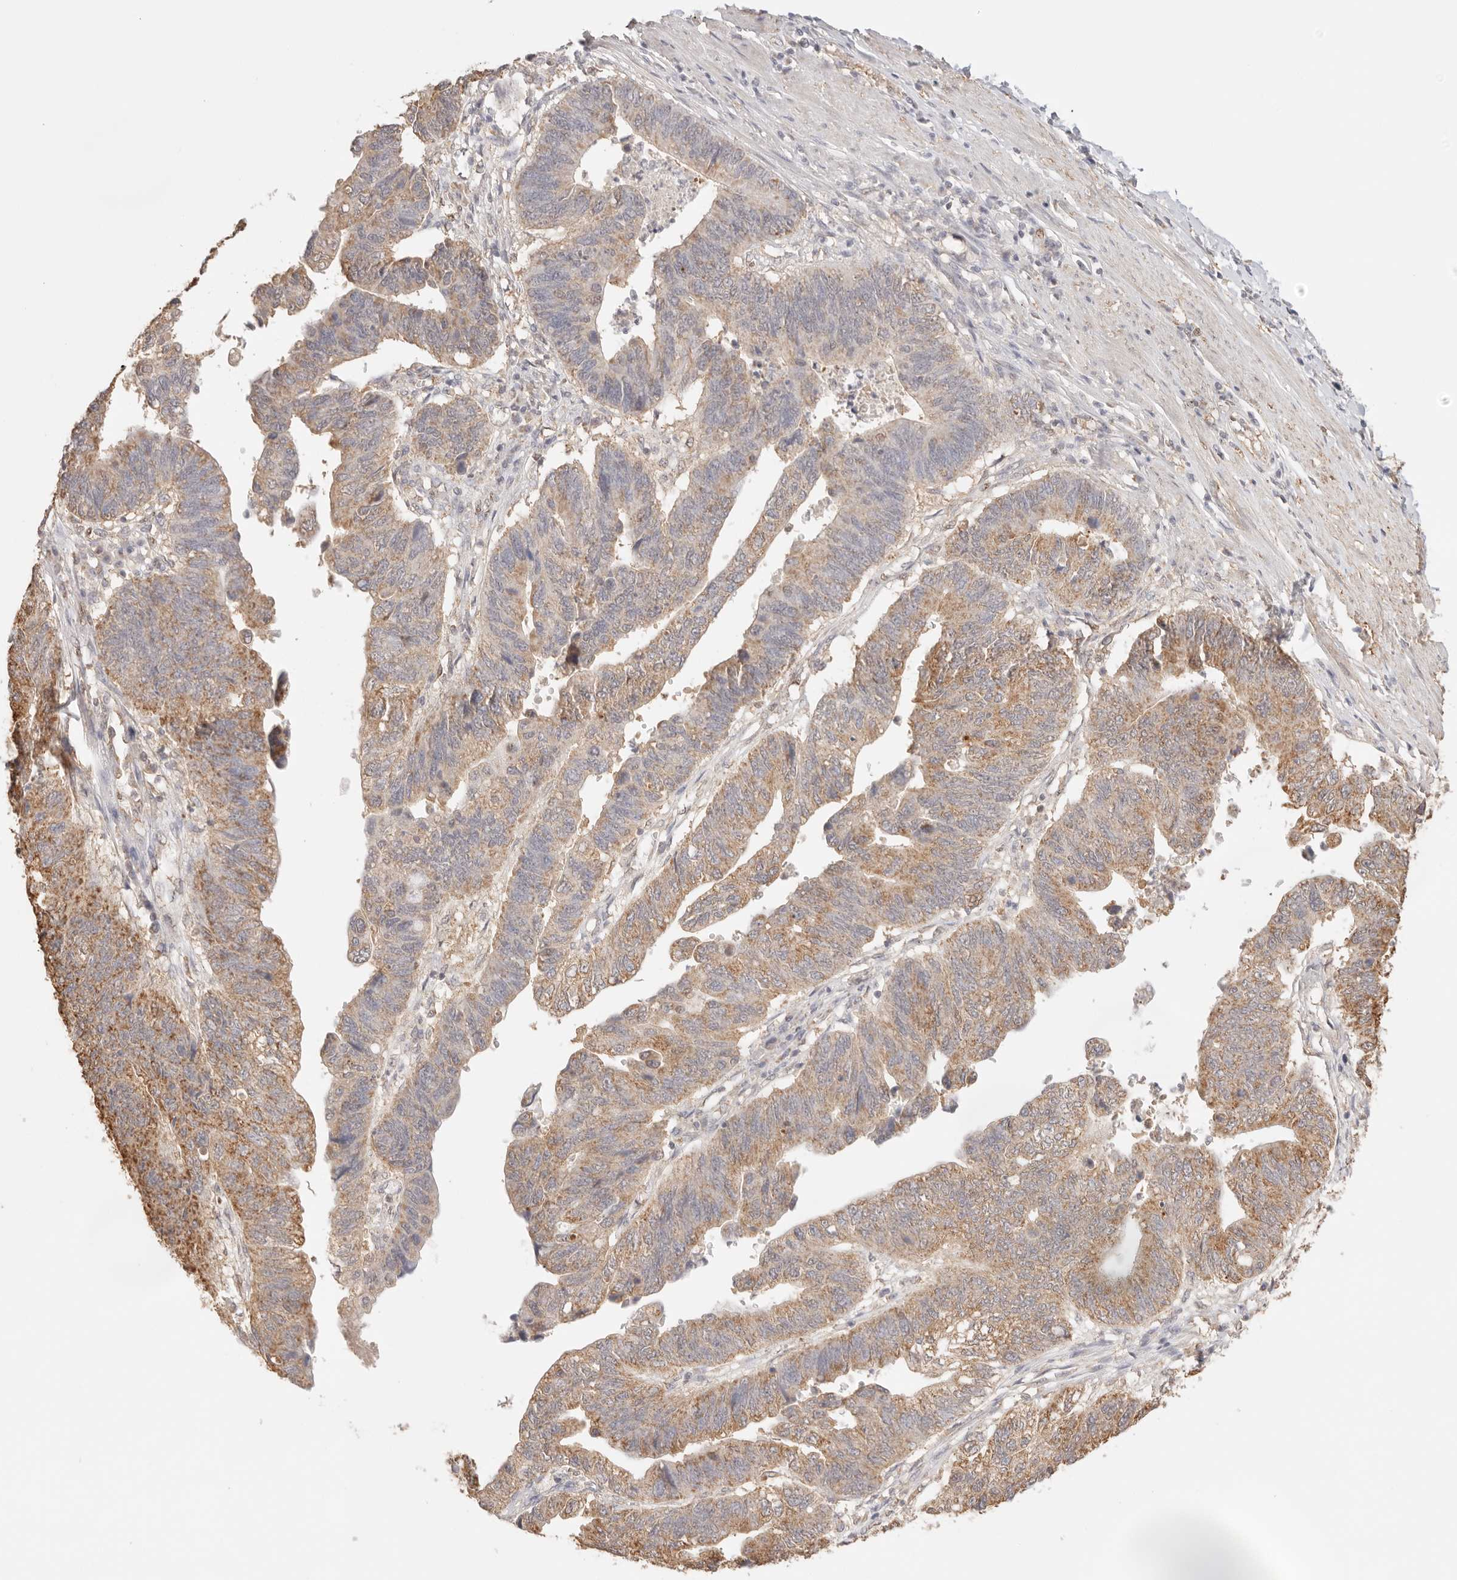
{"staining": {"intensity": "moderate", "quantity": ">75%", "location": "cytoplasmic/membranous"}, "tissue": "stomach cancer", "cell_type": "Tumor cells", "image_type": "cancer", "snomed": [{"axis": "morphology", "description": "Adenocarcinoma, NOS"}, {"axis": "topography", "description": "Stomach"}], "caption": "Brown immunohistochemical staining in human stomach cancer (adenocarcinoma) exhibits moderate cytoplasmic/membranous staining in about >75% of tumor cells.", "gene": "IL1R2", "patient": {"sex": "male", "age": 59}}